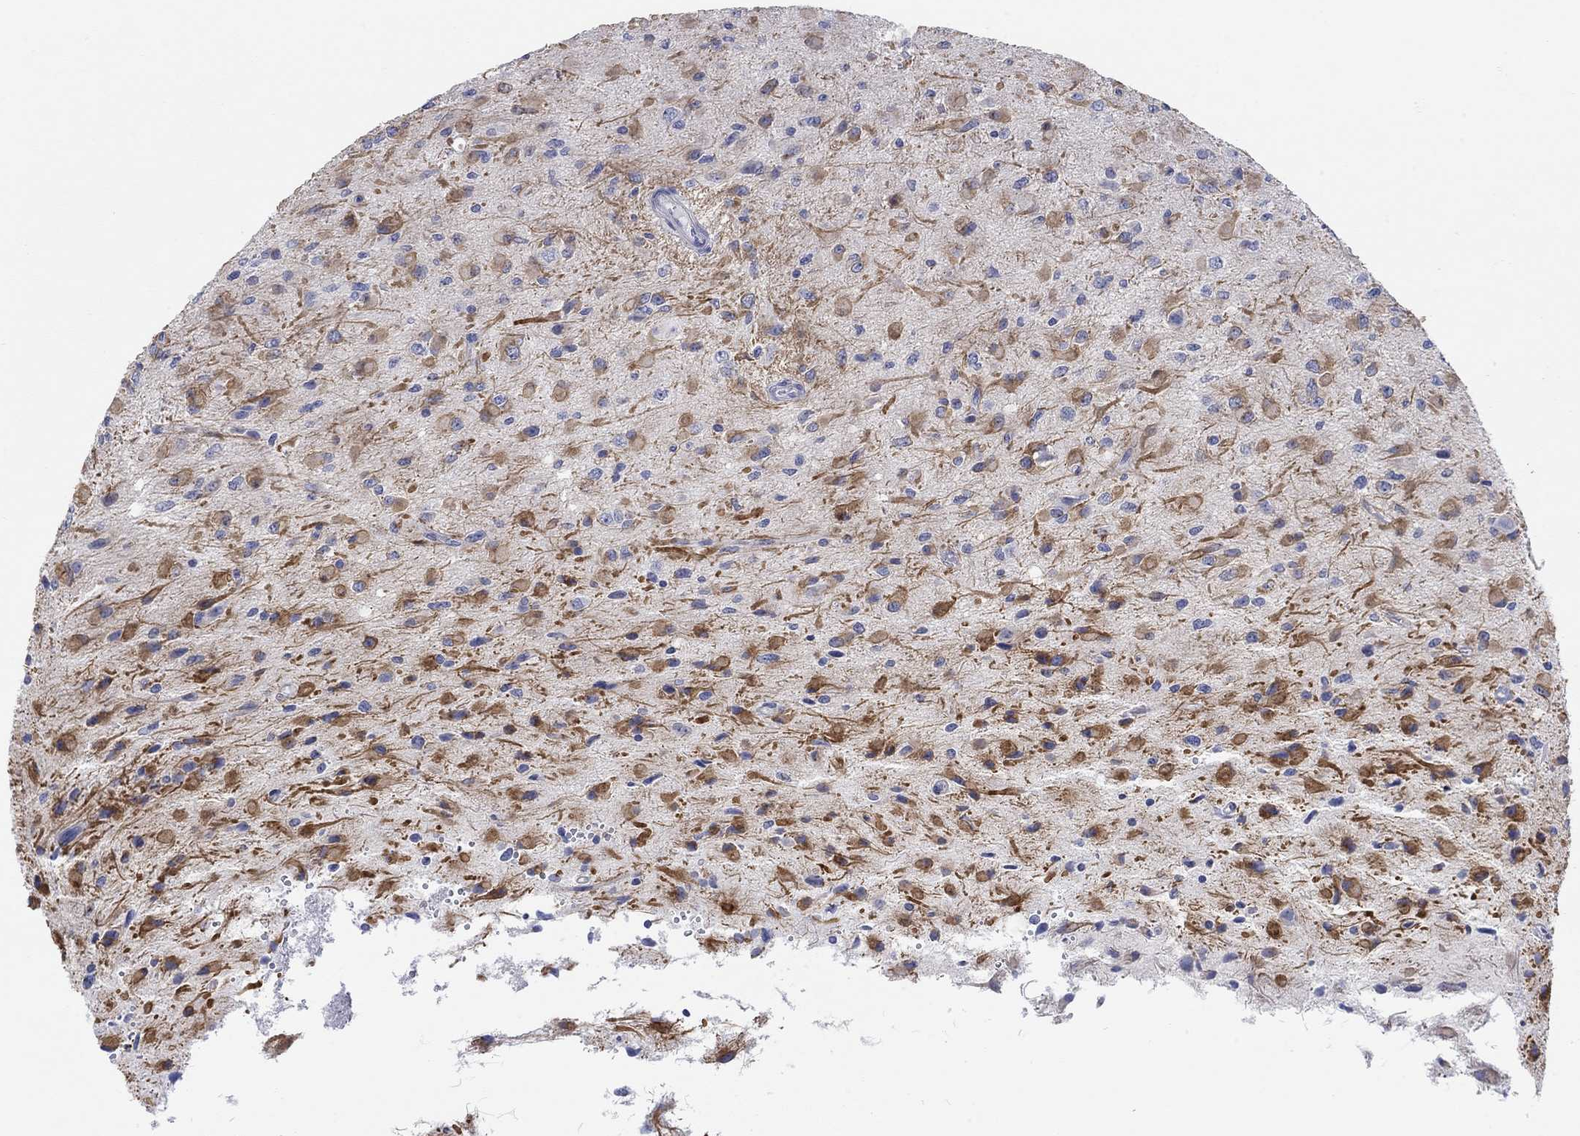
{"staining": {"intensity": "moderate", "quantity": "<25%", "location": "cytoplasmic/membranous"}, "tissue": "glioma", "cell_type": "Tumor cells", "image_type": "cancer", "snomed": [{"axis": "morphology", "description": "Glioma, malignant, High grade"}, {"axis": "topography", "description": "Cerebral cortex"}], "caption": "Immunohistochemistry (IHC) micrograph of human glioma stained for a protein (brown), which displays low levels of moderate cytoplasmic/membranous staining in about <25% of tumor cells.", "gene": "KRT222", "patient": {"sex": "male", "age": 35}}